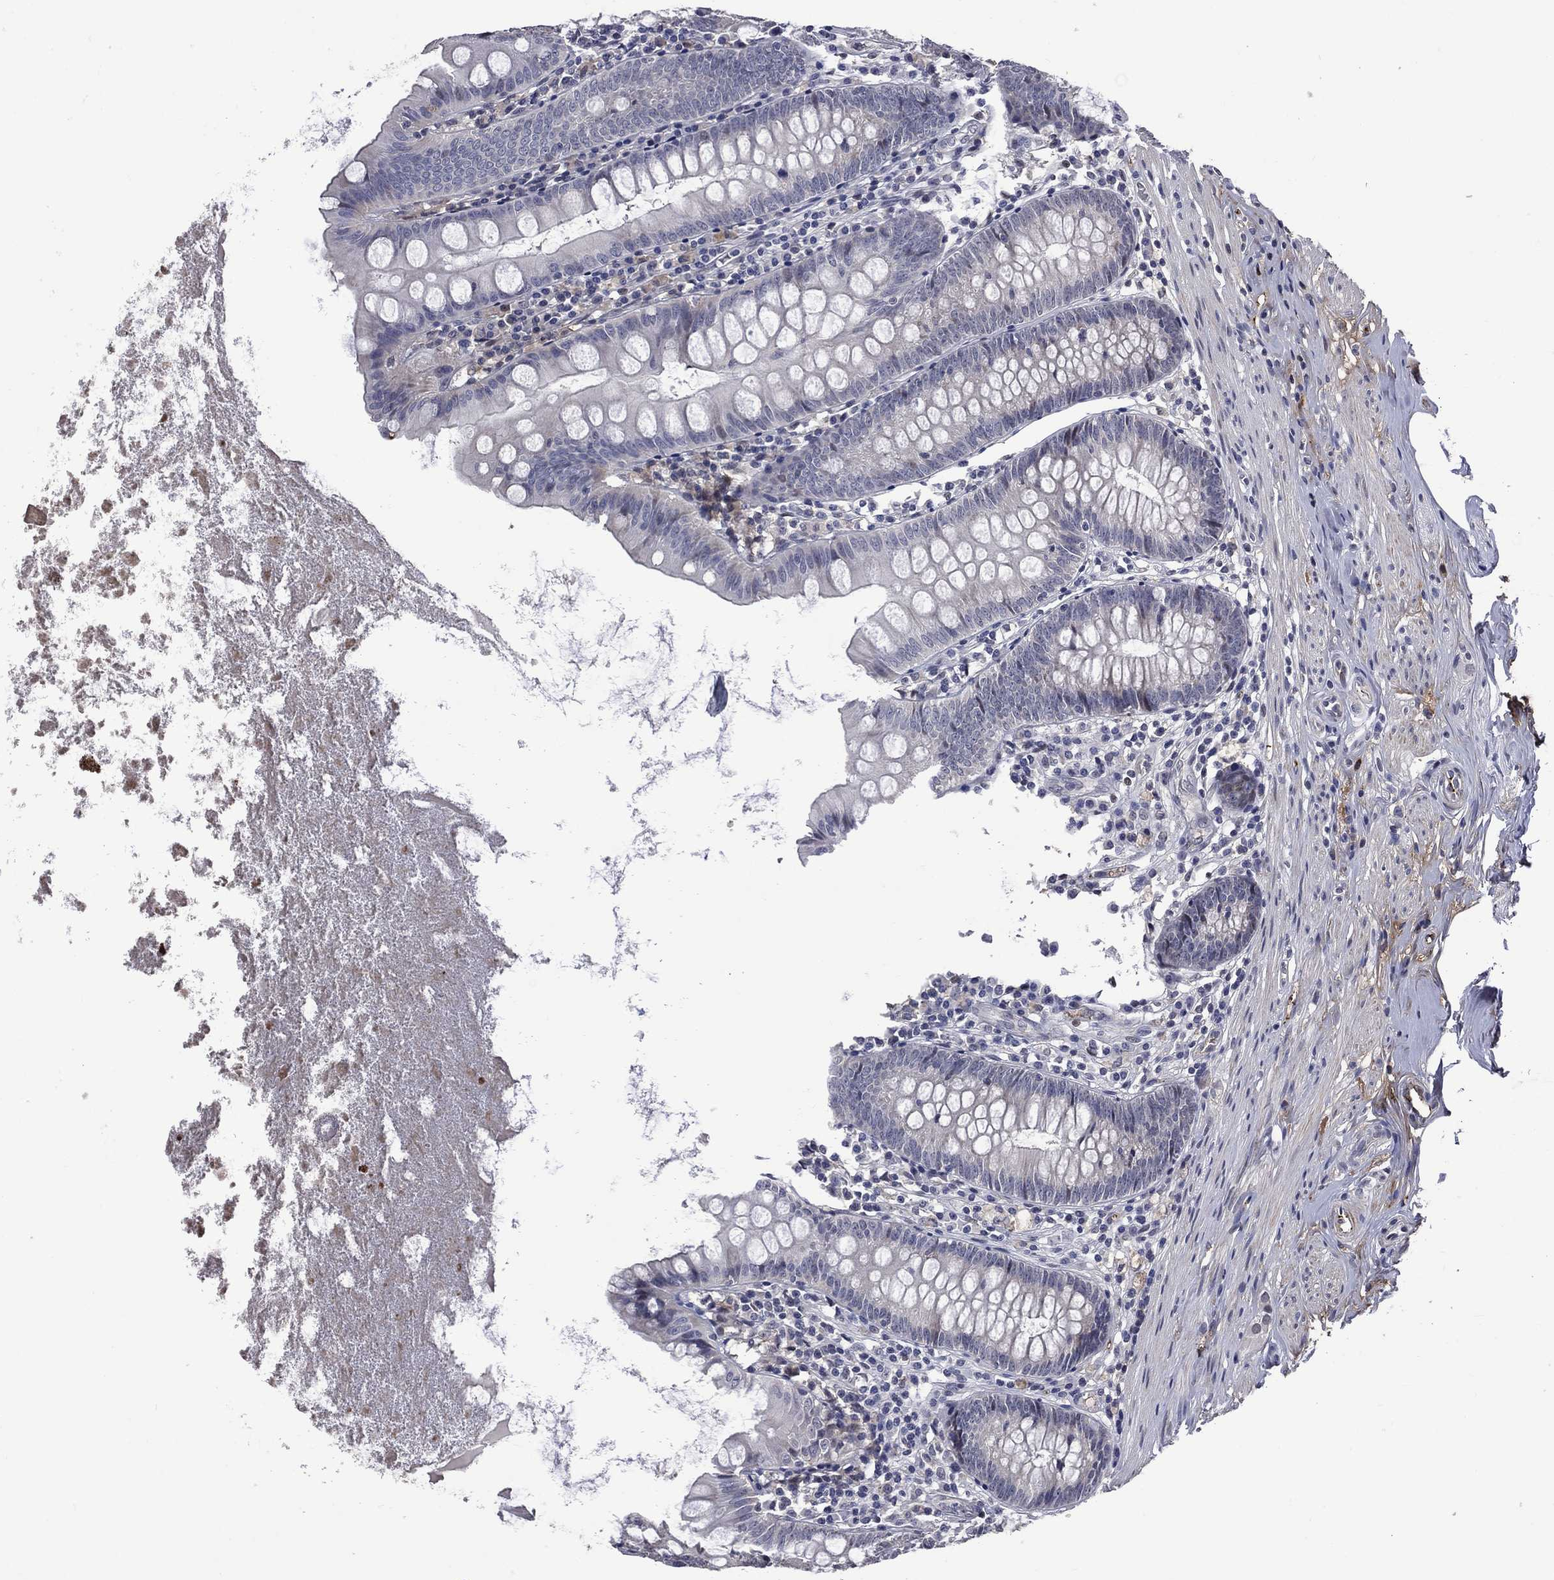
{"staining": {"intensity": "negative", "quantity": "none", "location": "none"}, "tissue": "appendix", "cell_type": "Glandular cells", "image_type": "normal", "snomed": [{"axis": "morphology", "description": "Normal tissue, NOS"}, {"axis": "topography", "description": "Appendix"}], "caption": "Glandular cells show no significant expression in benign appendix.", "gene": "FGG", "patient": {"sex": "female", "age": 82}}